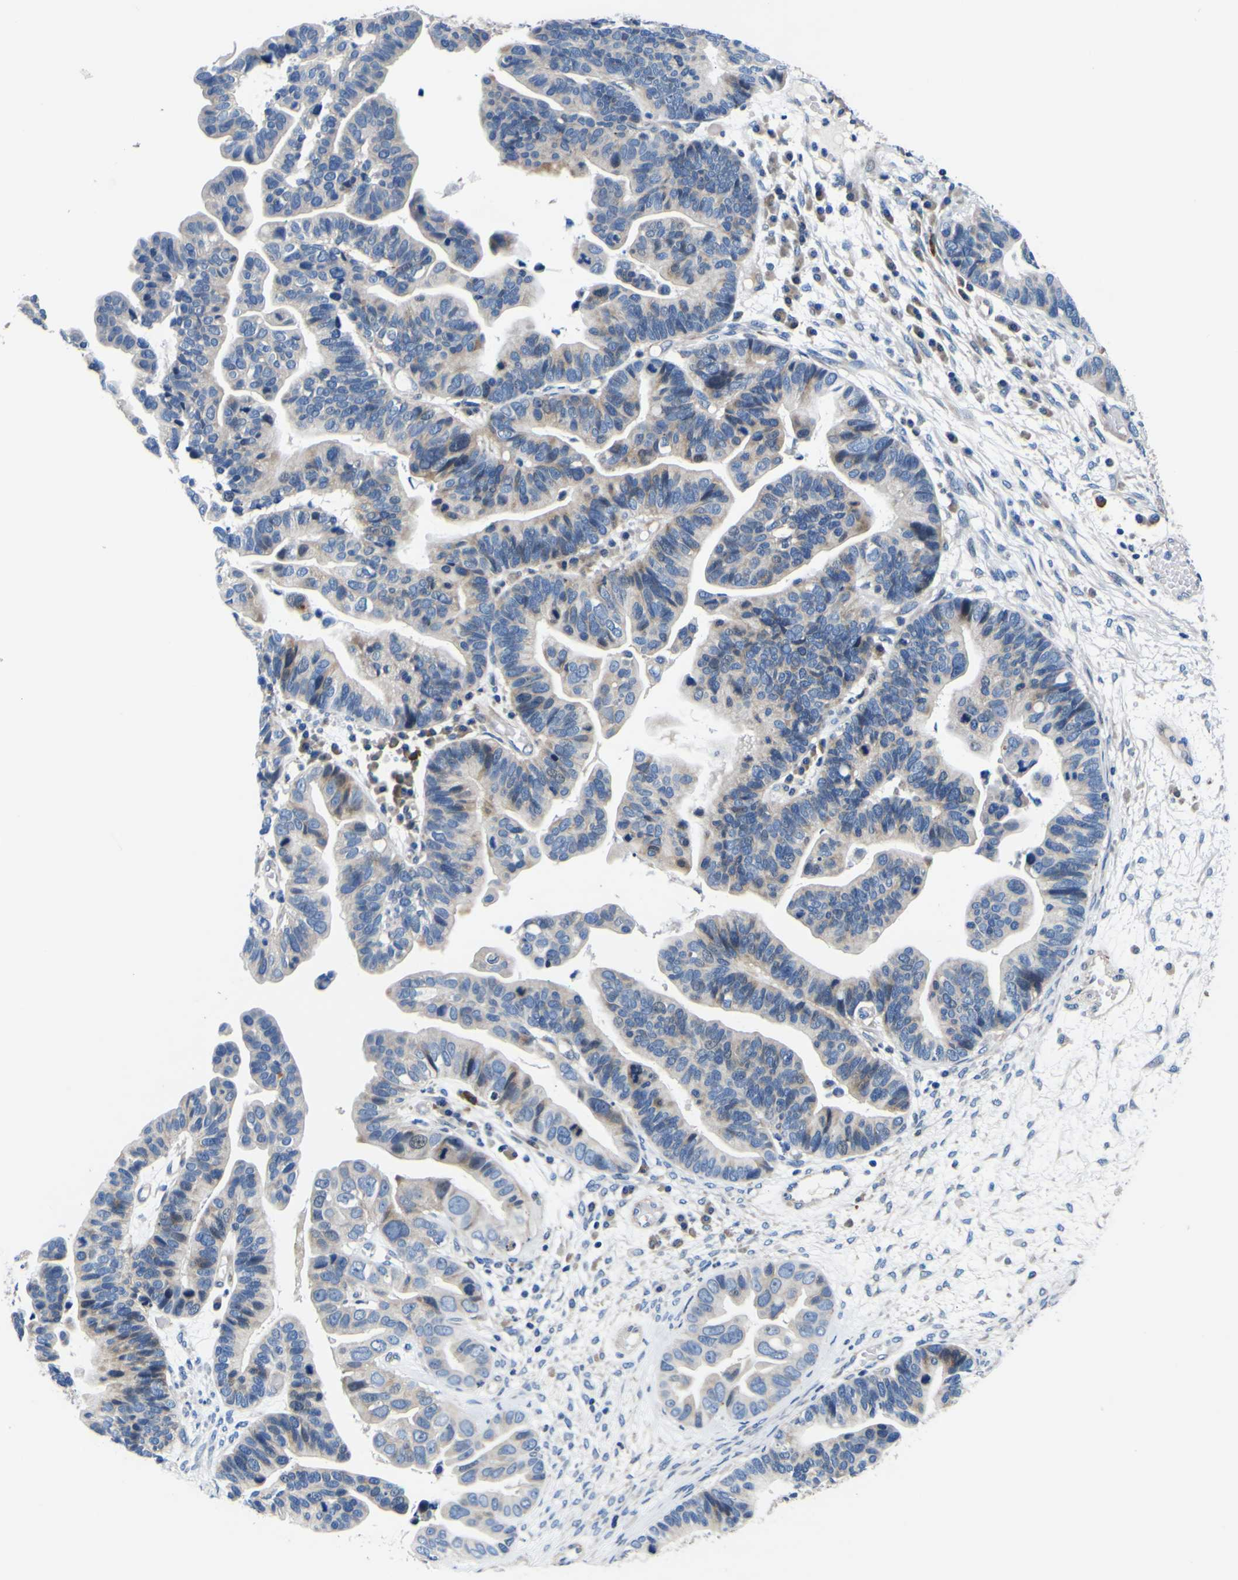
{"staining": {"intensity": "weak", "quantity": "<25%", "location": "cytoplasmic/membranous"}, "tissue": "ovarian cancer", "cell_type": "Tumor cells", "image_type": "cancer", "snomed": [{"axis": "morphology", "description": "Cystadenocarcinoma, serous, NOS"}, {"axis": "topography", "description": "Ovary"}], "caption": "IHC micrograph of neoplastic tissue: serous cystadenocarcinoma (ovarian) stained with DAB (3,3'-diaminobenzidine) exhibits no significant protein staining in tumor cells.", "gene": "AGAP3", "patient": {"sex": "female", "age": 56}}